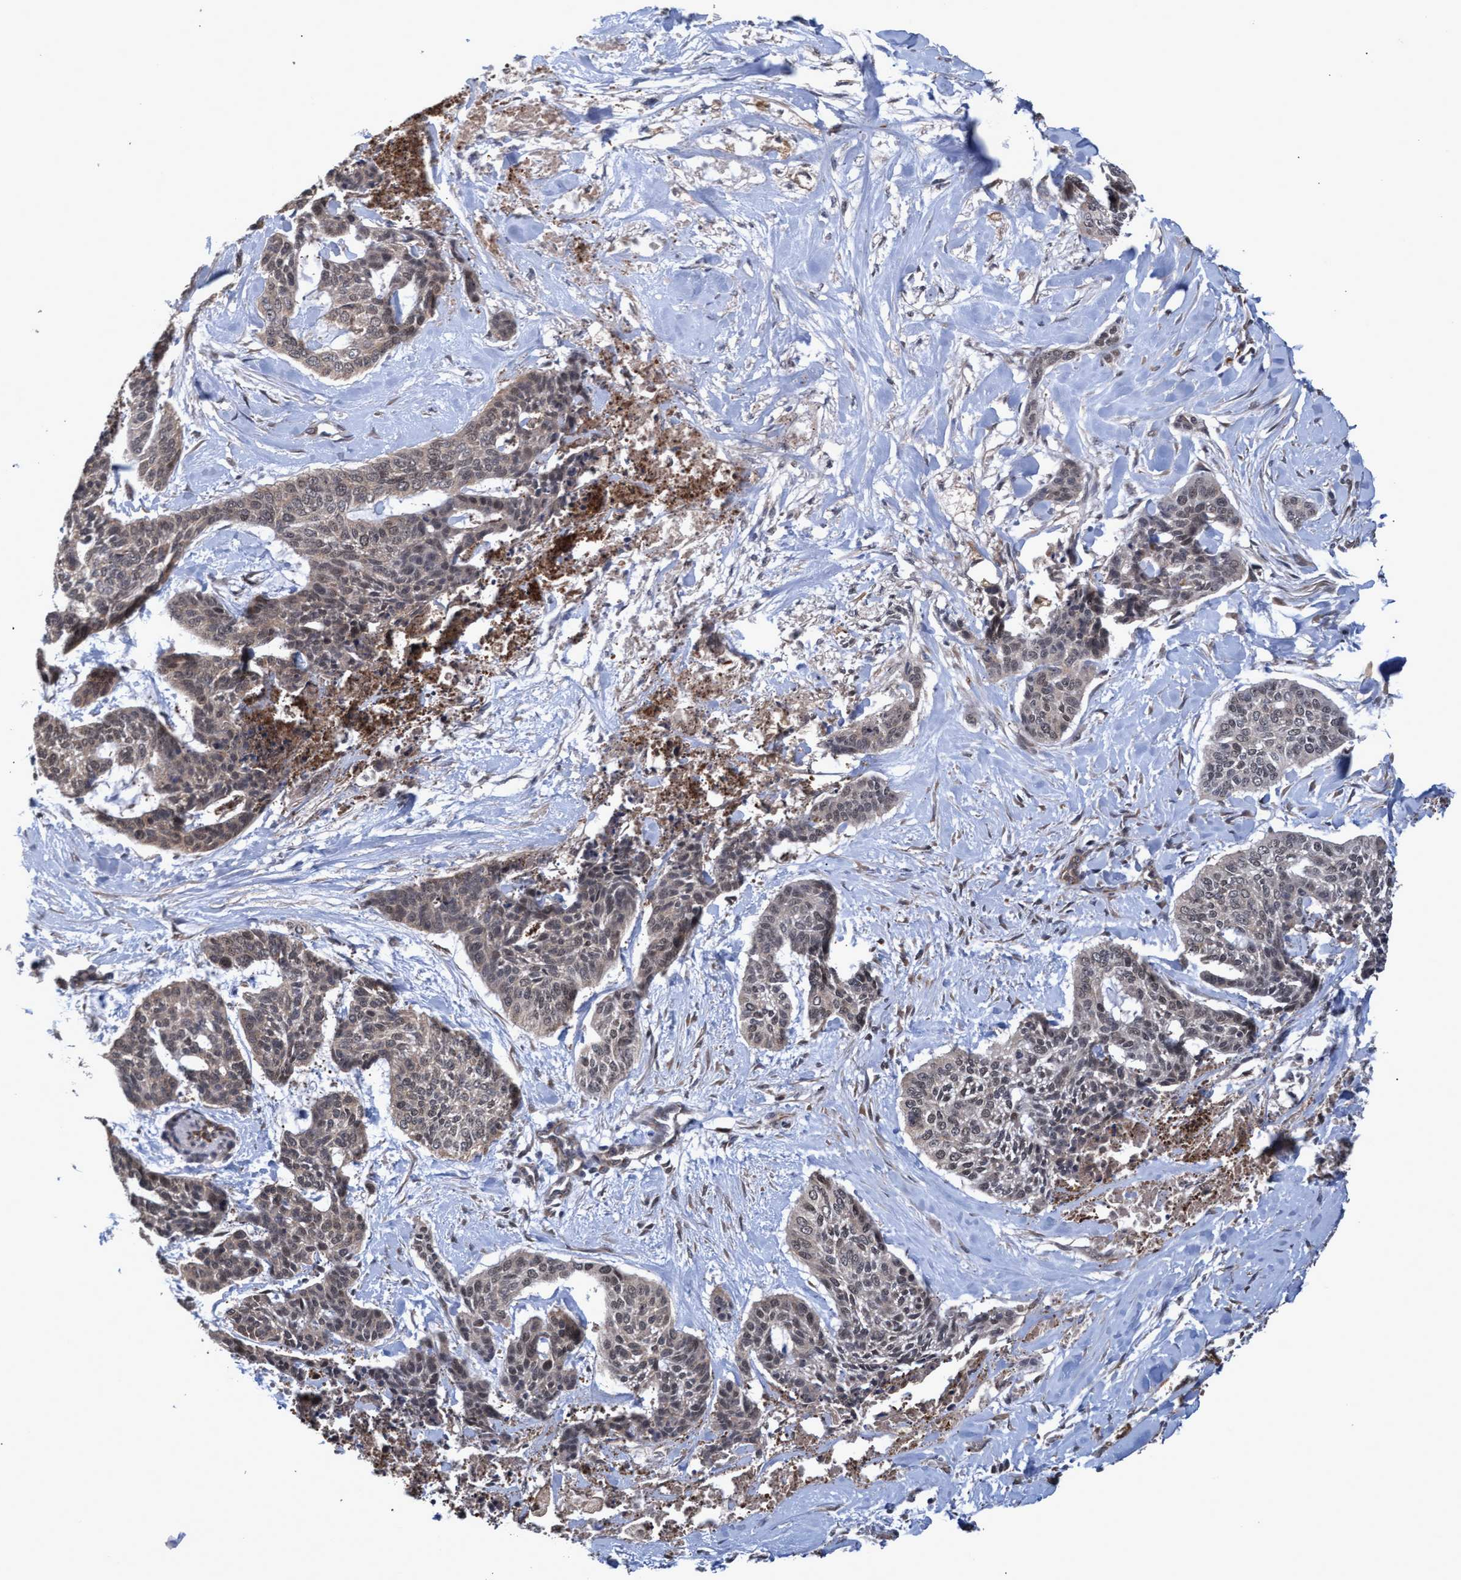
{"staining": {"intensity": "weak", "quantity": "25%-75%", "location": "nuclear"}, "tissue": "skin cancer", "cell_type": "Tumor cells", "image_type": "cancer", "snomed": [{"axis": "morphology", "description": "Basal cell carcinoma"}, {"axis": "topography", "description": "Skin"}], "caption": "A low amount of weak nuclear staining is appreciated in about 25%-75% of tumor cells in skin cancer tissue.", "gene": "PSMB6", "patient": {"sex": "female", "age": 64}}